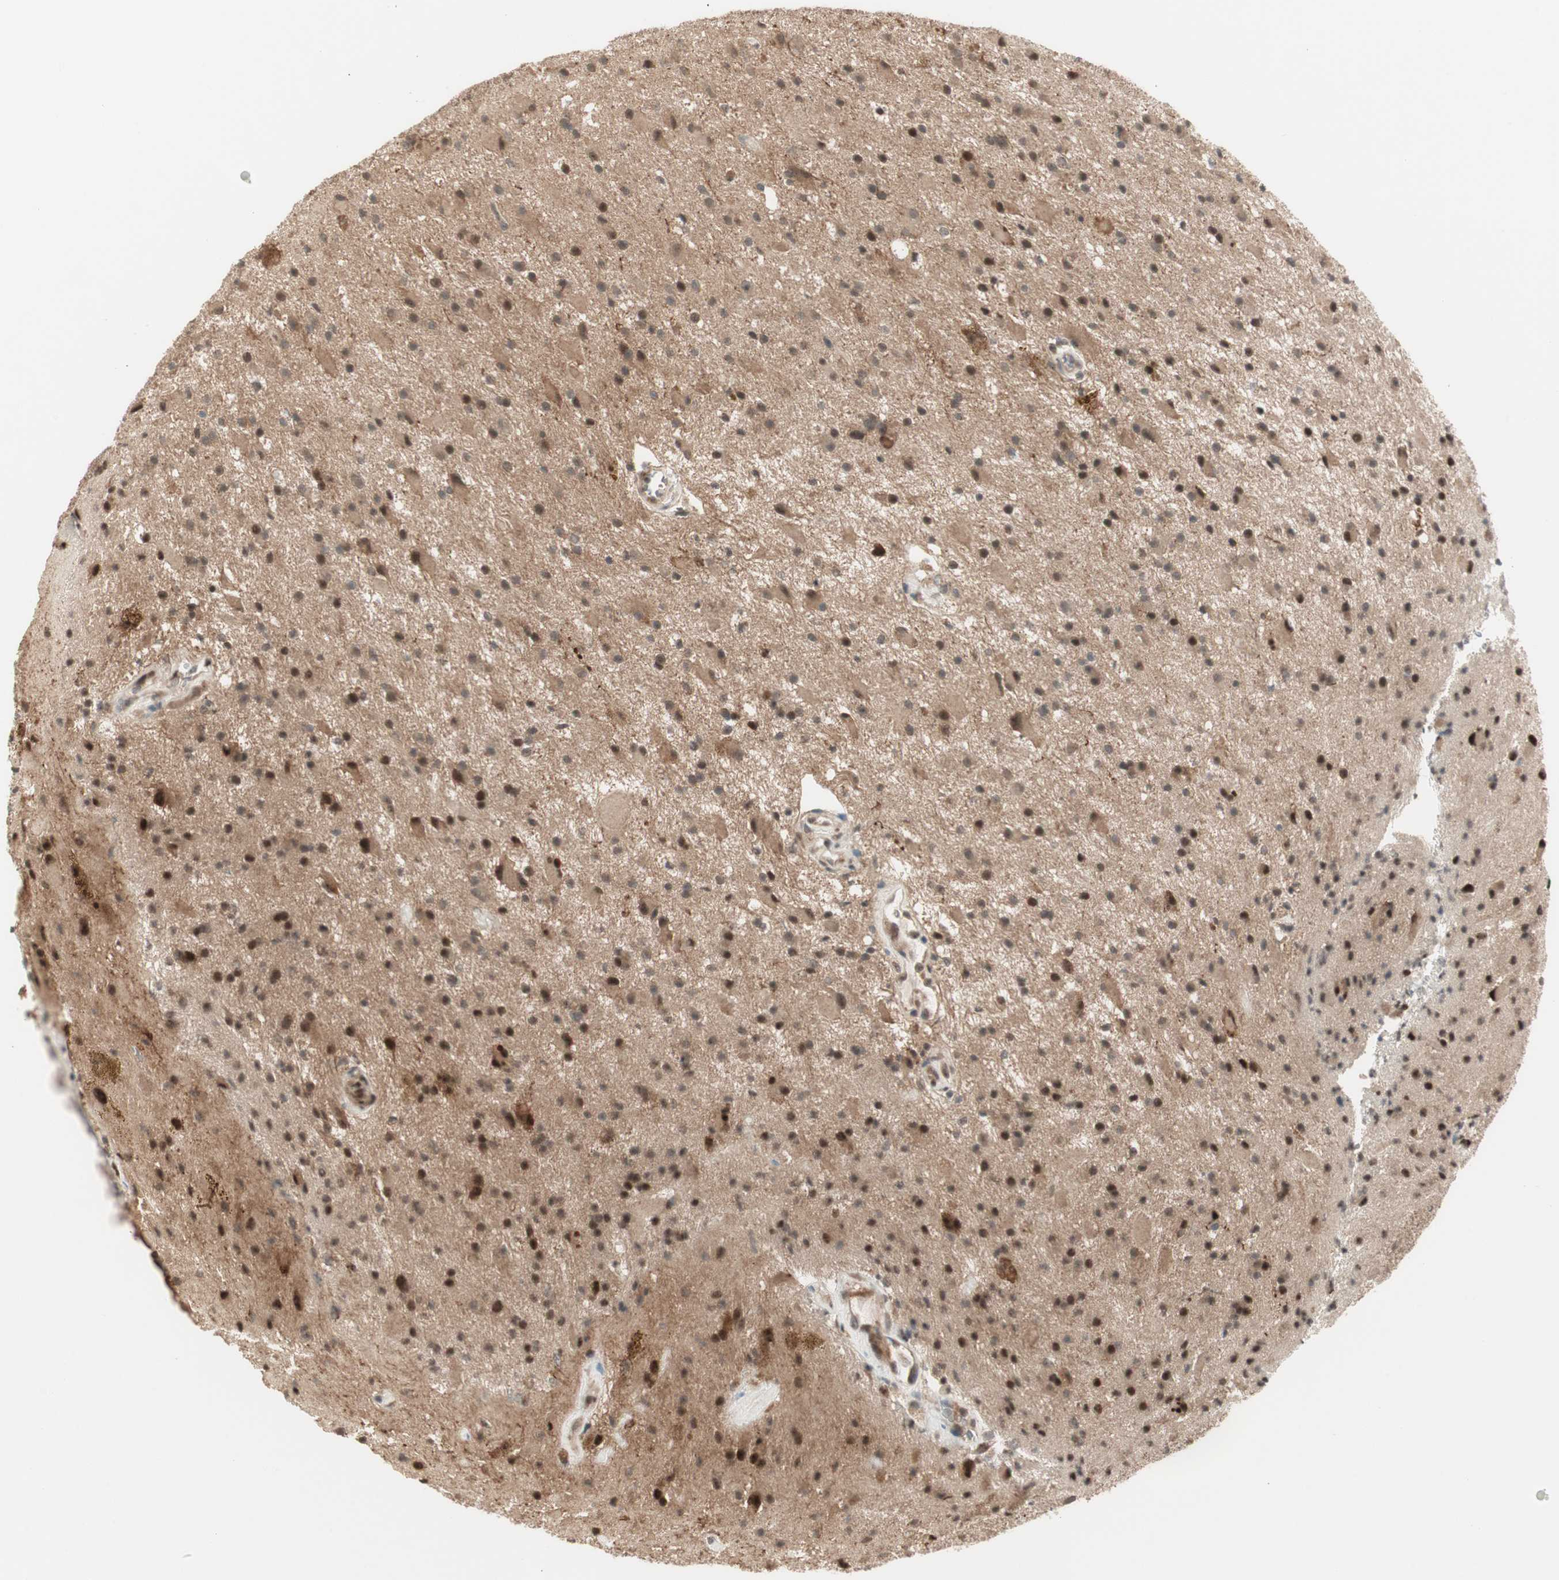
{"staining": {"intensity": "moderate", "quantity": ">75%", "location": "cytoplasmic/membranous,nuclear"}, "tissue": "glioma", "cell_type": "Tumor cells", "image_type": "cancer", "snomed": [{"axis": "morphology", "description": "Glioma, malignant, Low grade"}, {"axis": "topography", "description": "Brain"}], "caption": "Immunohistochemistry (DAB (3,3'-diaminobenzidine)) staining of glioma demonstrates moderate cytoplasmic/membranous and nuclear protein staining in approximately >75% of tumor cells.", "gene": "ZSCAN31", "patient": {"sex": "male", "age": 58}}